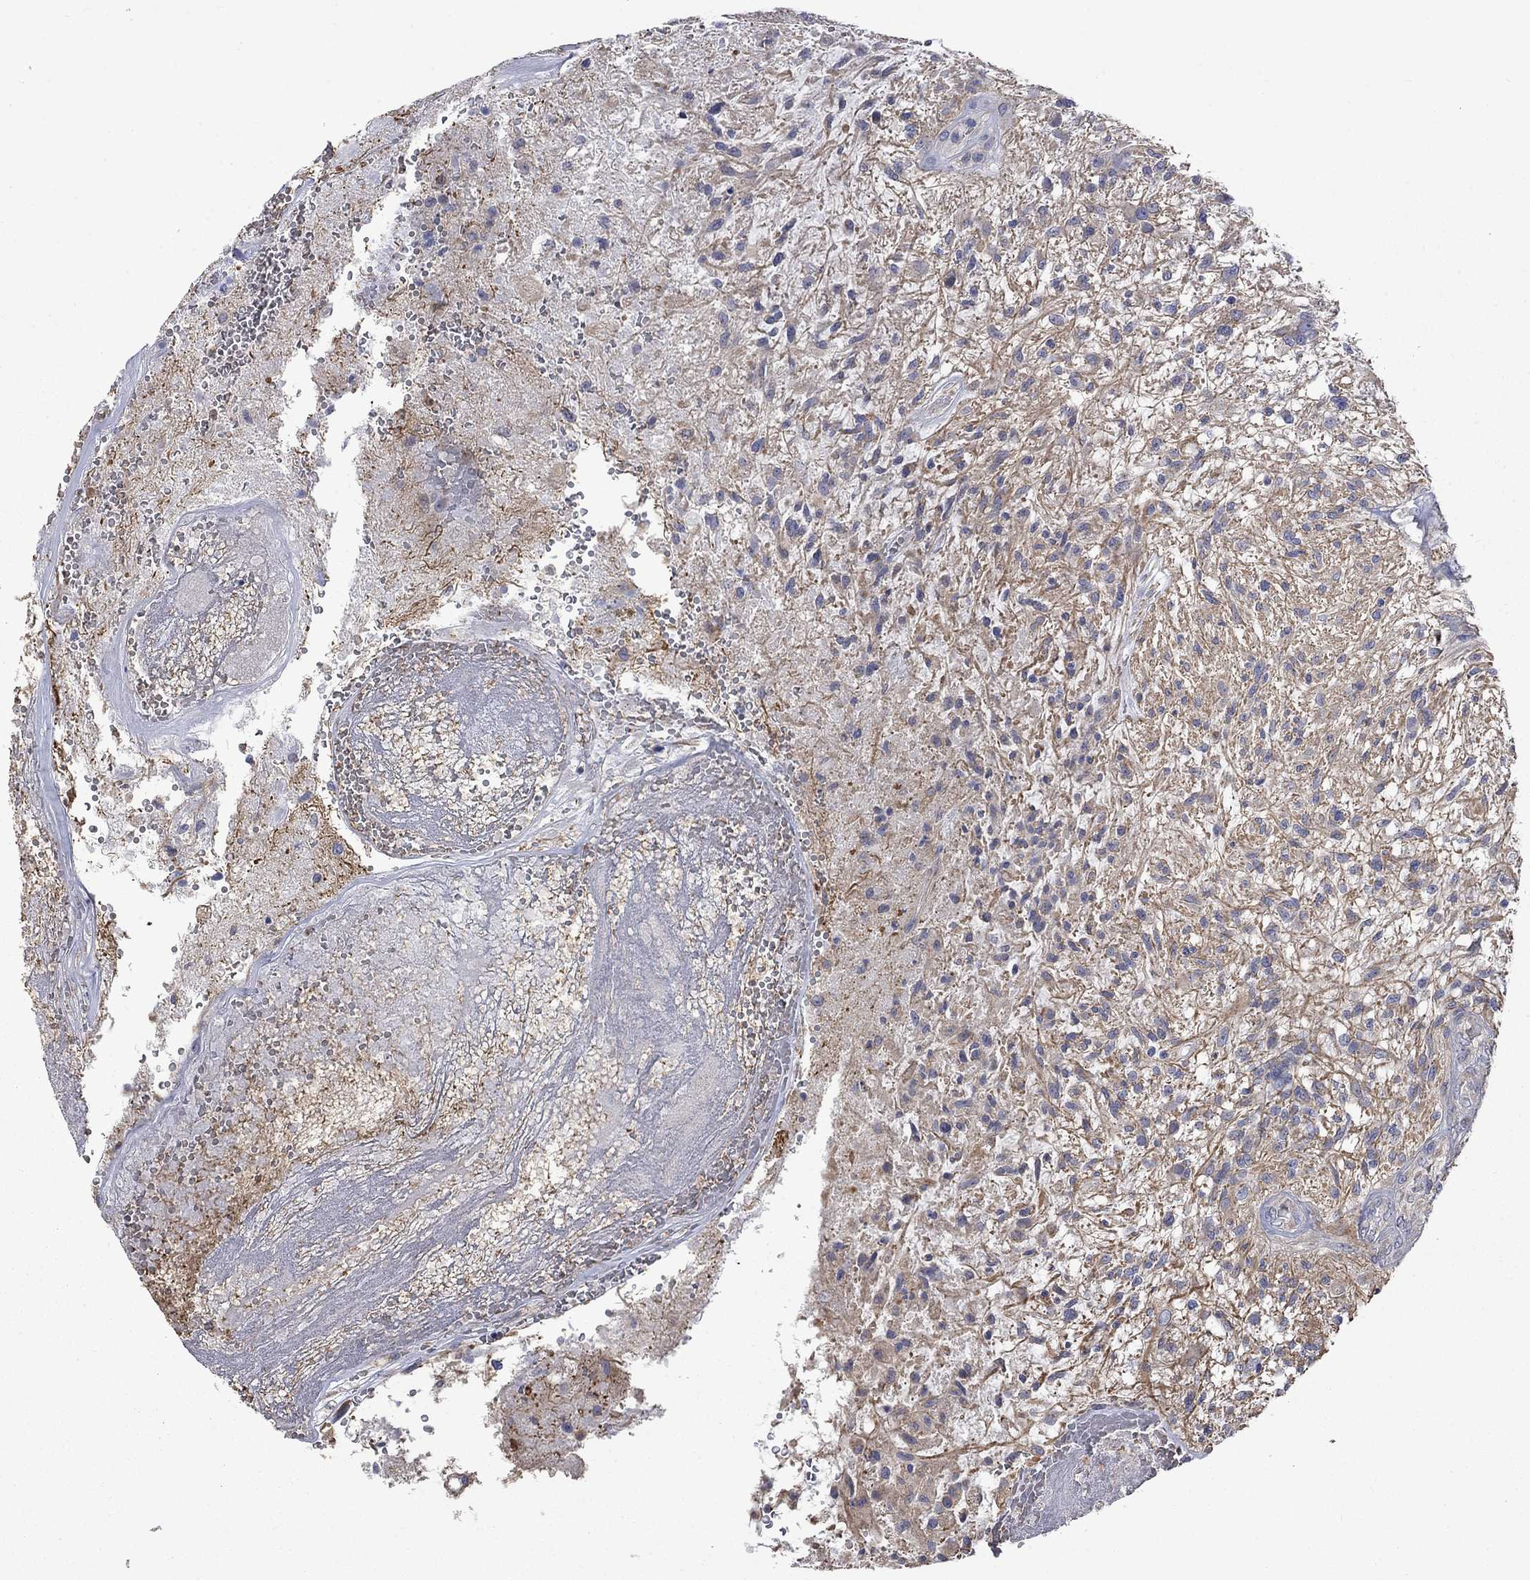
{"staining": {"intensity": "moderate", "quantity": "<25%", "location": "cytoplasmic/membranous"}, "tissue": "glioma", "cell_type": "Tumor cells", "image_type": "cancer", "snomed": [{"axis": "morphology", "description": "Glioma, malignant, High grade"}, {"axis": "topography", "description": "Brain"}], "caption": "Immunohistochemical staining of human high-grade glioma (malignant) demonstrates low levels of moderate cytoplasmic/membranous positivity in approximately <25% of tumor cells. (Stains: DAB in brown, nuclei in blue, Microscopy: brightfield microscopy at high magnification).", "gene": "CAMKK2", "patient": {"sex": "male", "age": 56}}